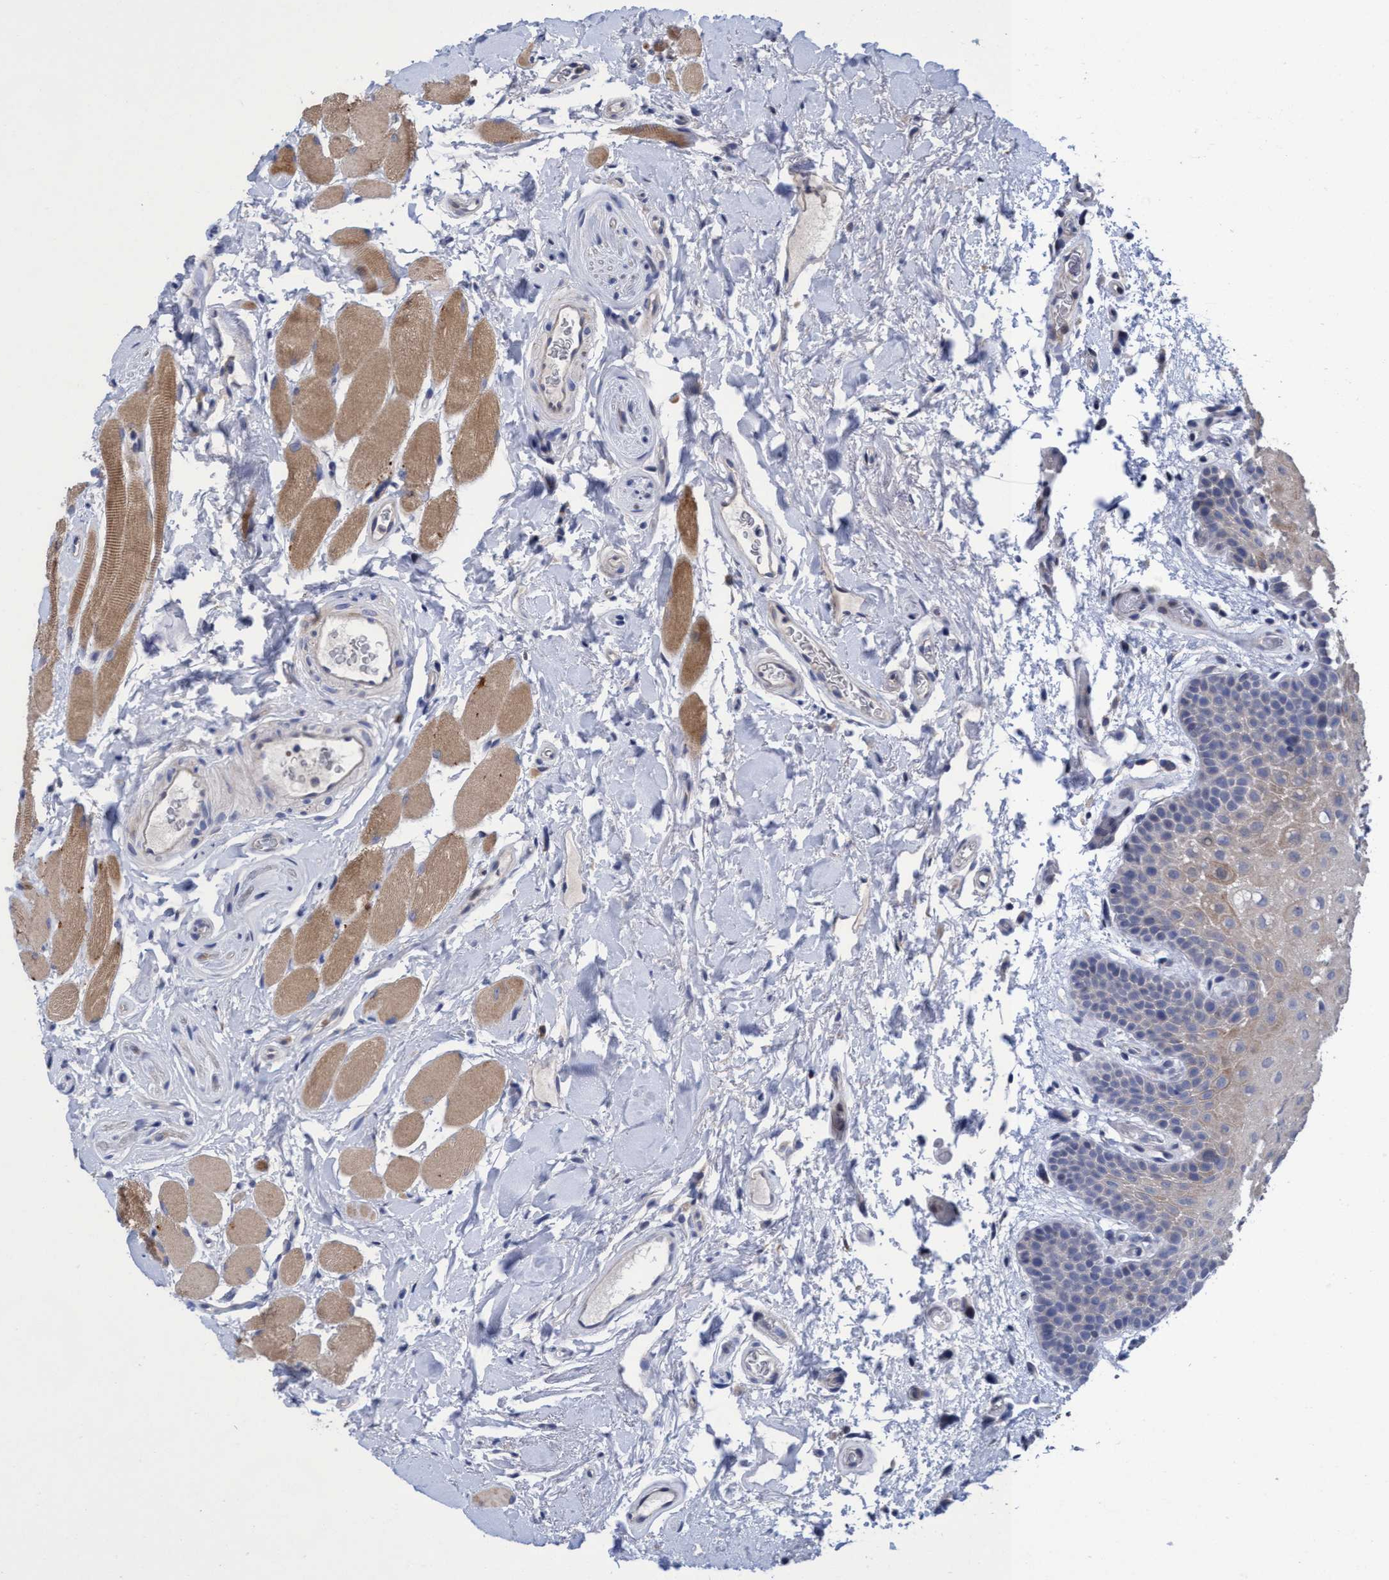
{"staining": {"intensity": "moderate", "quantity": "25%-75%", "location": "cytoplasmic/membranous"}, "tissue": "oral mucosa", "cell_type": "Squamous epithelial cells", "image_type": "normal", "snomed": [{"axis": "morphology", "description": "Normal tissue, NOS"}, {"axis": "topography", "description": "Oral tissue"}], "caption": "Protein analysis of normal oral mucosa shows moderate cytoplasmic/membranous staining in about 25%-75% of squamous epithelial cells.", "gene": "SEMA4D", "patient": {"sex": "male", "age": 62}}